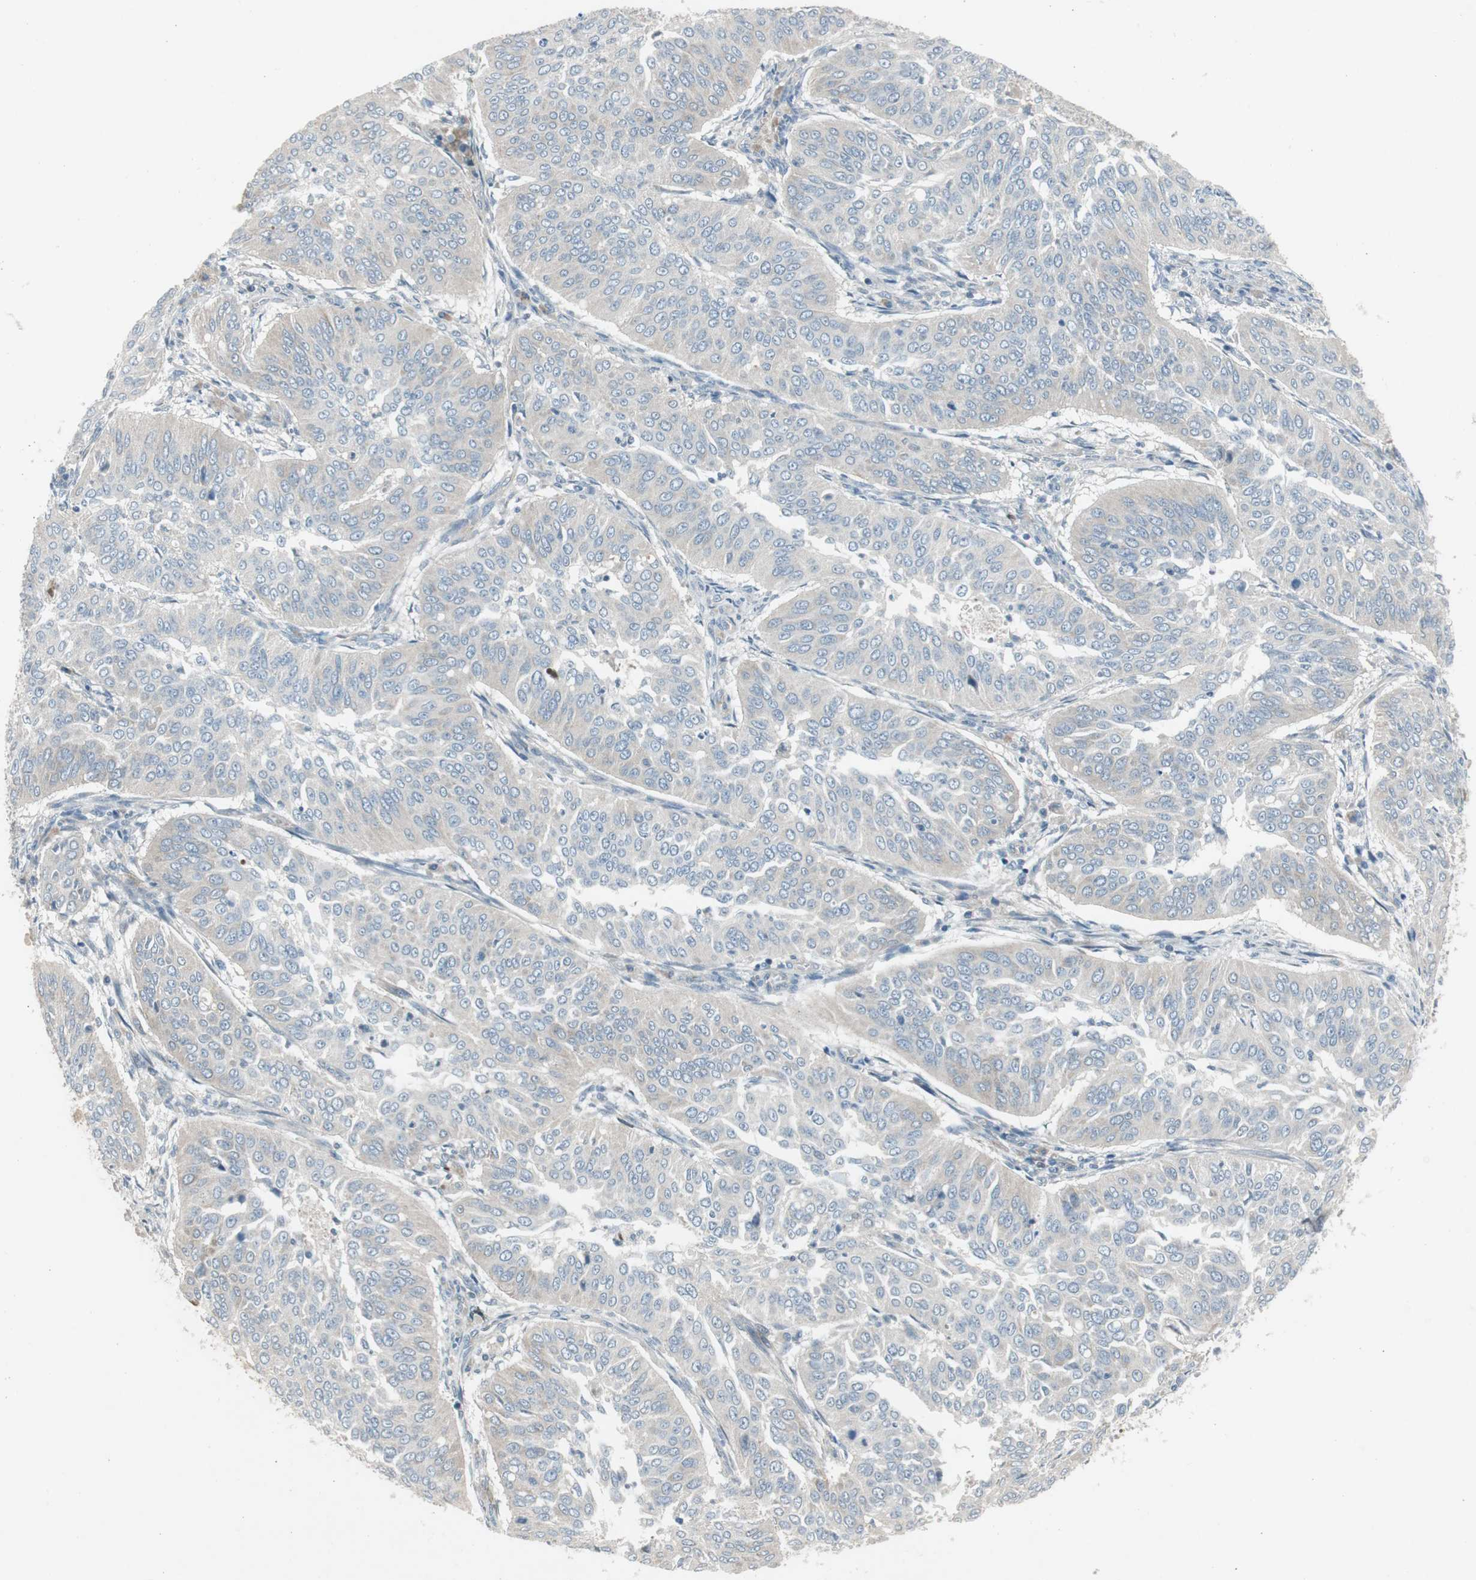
{"staining": {"intensity": "weak", "quantity": "<25%", "location": "cytoplasmic/membranous"}, "tissue": "cervical cancer", "cell_type": "Tumor cells", "image_type": "cancer", "snomed": [{"axis": "morphology", "description": "Normal tissue, NOS"}, {"axis": "morphology", "description": "Squamous cell carcinoma, NOS"}, {"axis": "topography", "description": "Cervix"}], "caption": "An immunohistochemistry histopathology image of cervical squamous cell carcinoma is shown. There is no staining in tumor cells of cervical squamous cell carcinoma. (Brightfield microscopy of DAB (3,3'-diaminobenzidine) IHC at high magnification).", "gene": "PANK2", "patient": {"sex": "female", "age": 39}}